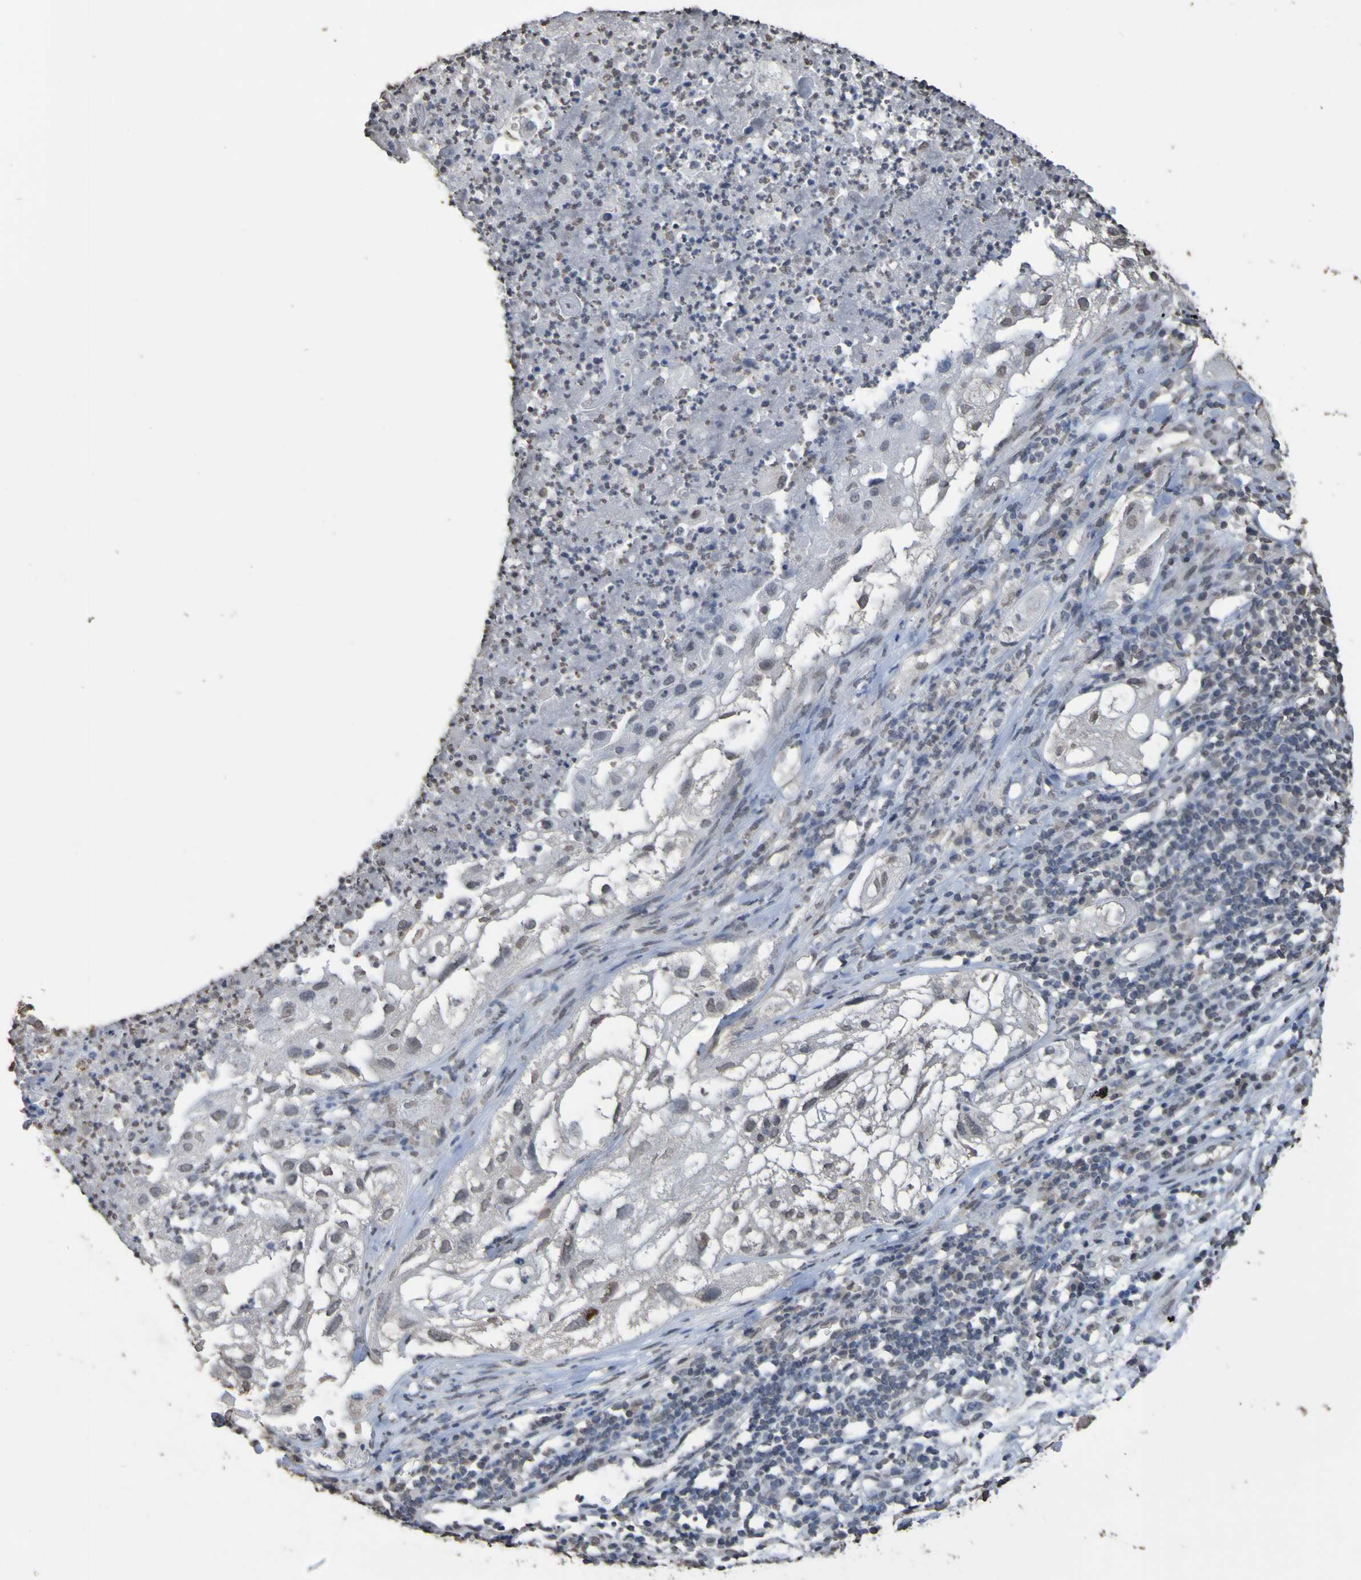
{"staining": {"intensity": "negative", "quantity": "none", "location": "none"}, "tissue": "lung cancer", "cell_type": "Tumor cells", "image_type": "cancer", "snomed": [{"axis": "morphology", "description": "Inflammation, NOS"}, {"axis": "morphology", "description": "Squamous cell carcinoma, NOS"}, {"axis": "topography", "description": "Lymph node"}, {"axis": "topography", "description": "Soft tissue"}, {"axis": "topography", "description": "Lung"}], "caption": "There is no significant positivity in tumor cells of squamous cell carcinoma (lung). (DAB IHC with hematoxylin counter stain).", "gene": "ALKBH2", "patient": {"sex": "male", "age": 66}}